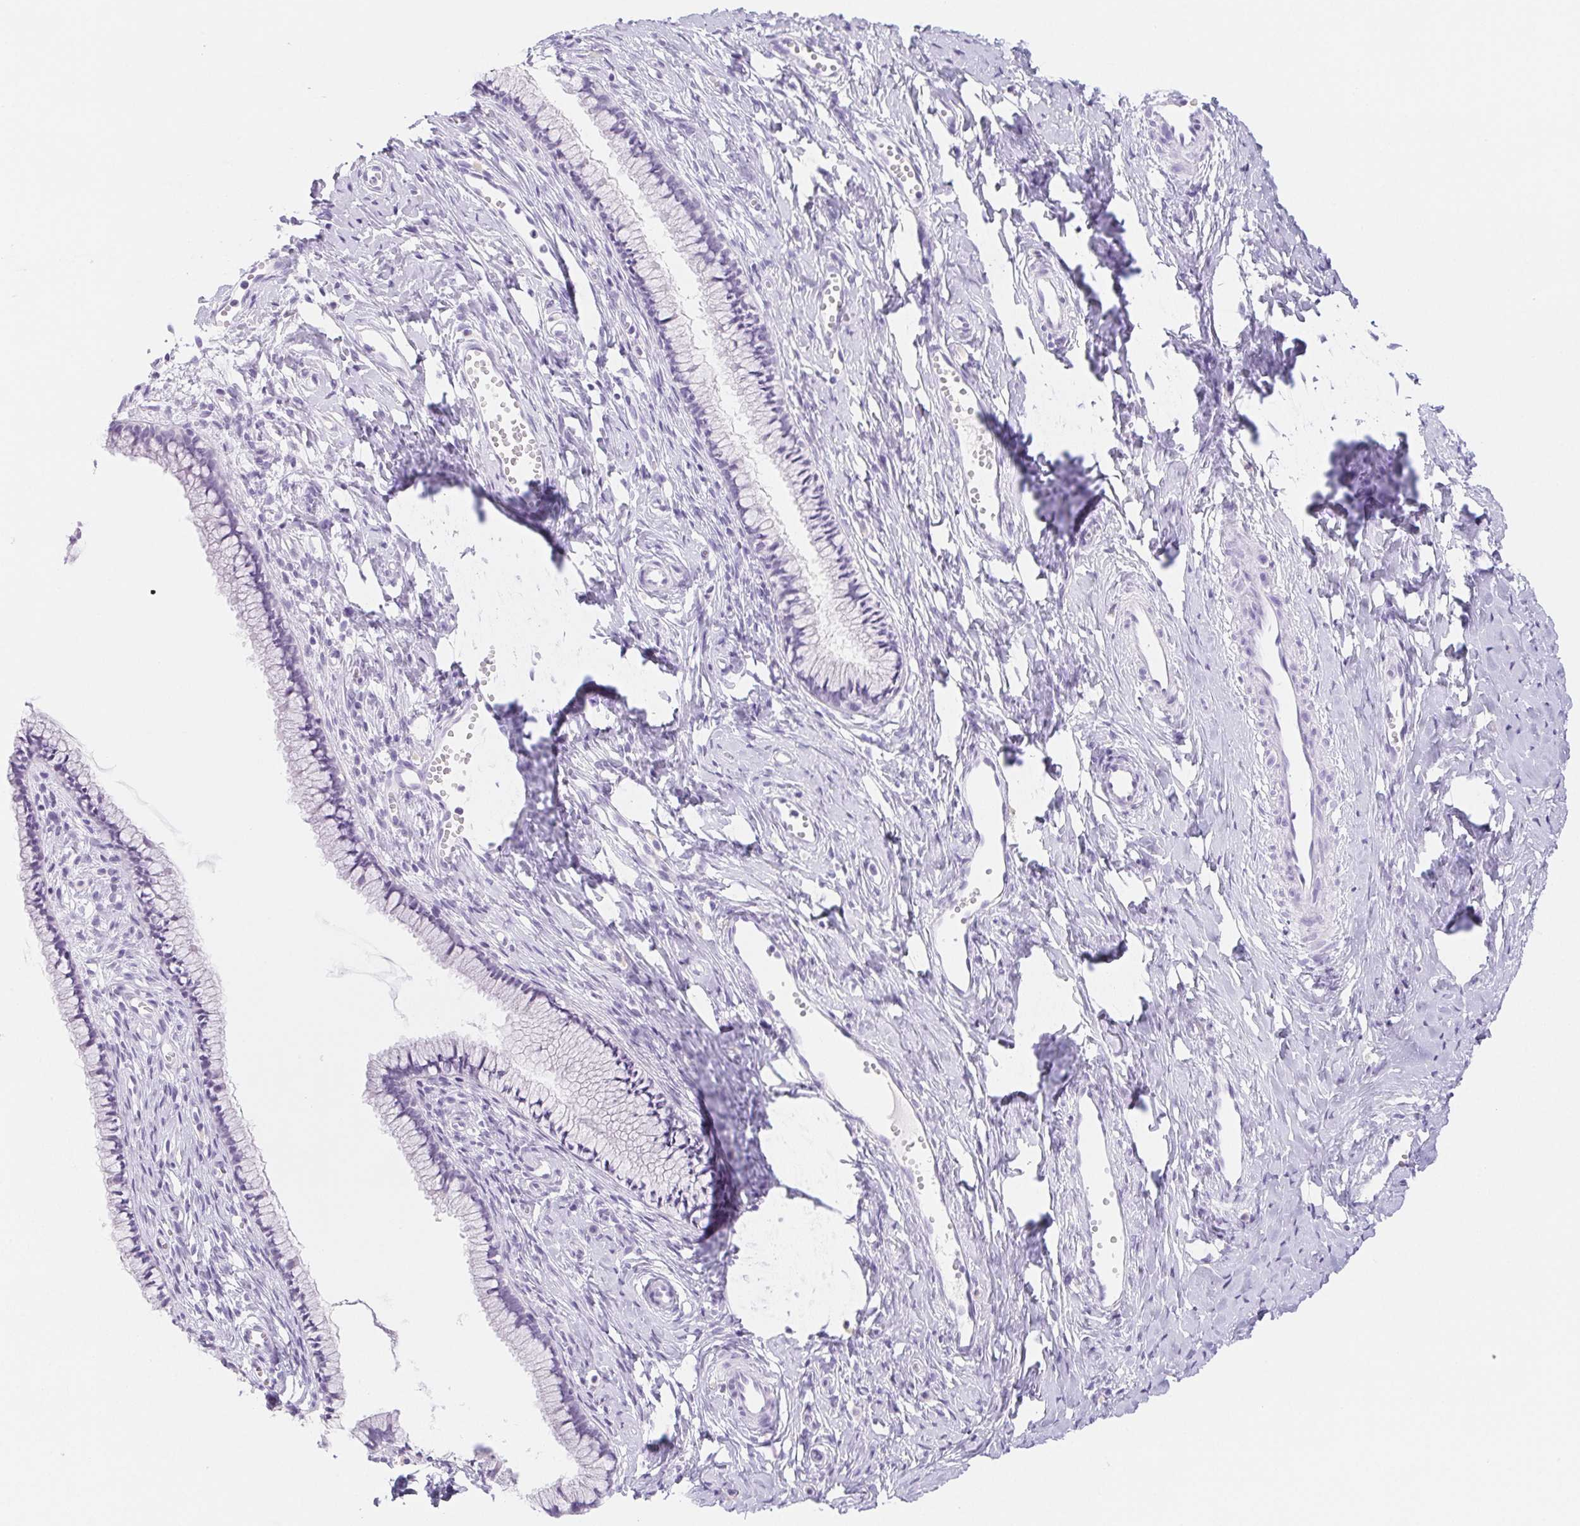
{"staining": {"intensity": "negative", "quantity": "none", "location": "none"}, "tissue": "cervix", "cell_type": "Glandular cells", "image_type": "normal", "snomed": [{"axis": "morphology", "description": "Normal tissue, NOS"}, {"axis": "topography", "description": "Cervix"}], "caption": "This is a photomicrograph of immunohistochemistry (IHC) staining of normal cervix, which shows no staining in glandular cells. (Stains: DAB (3,3'-diaminobenzidine) IHC with hematoxylin counter stain, Microscopy: brightfield microscopy at high magnification).", "gene": "ST8SIA3", "patient": {"sex": "female", "age": 40}}